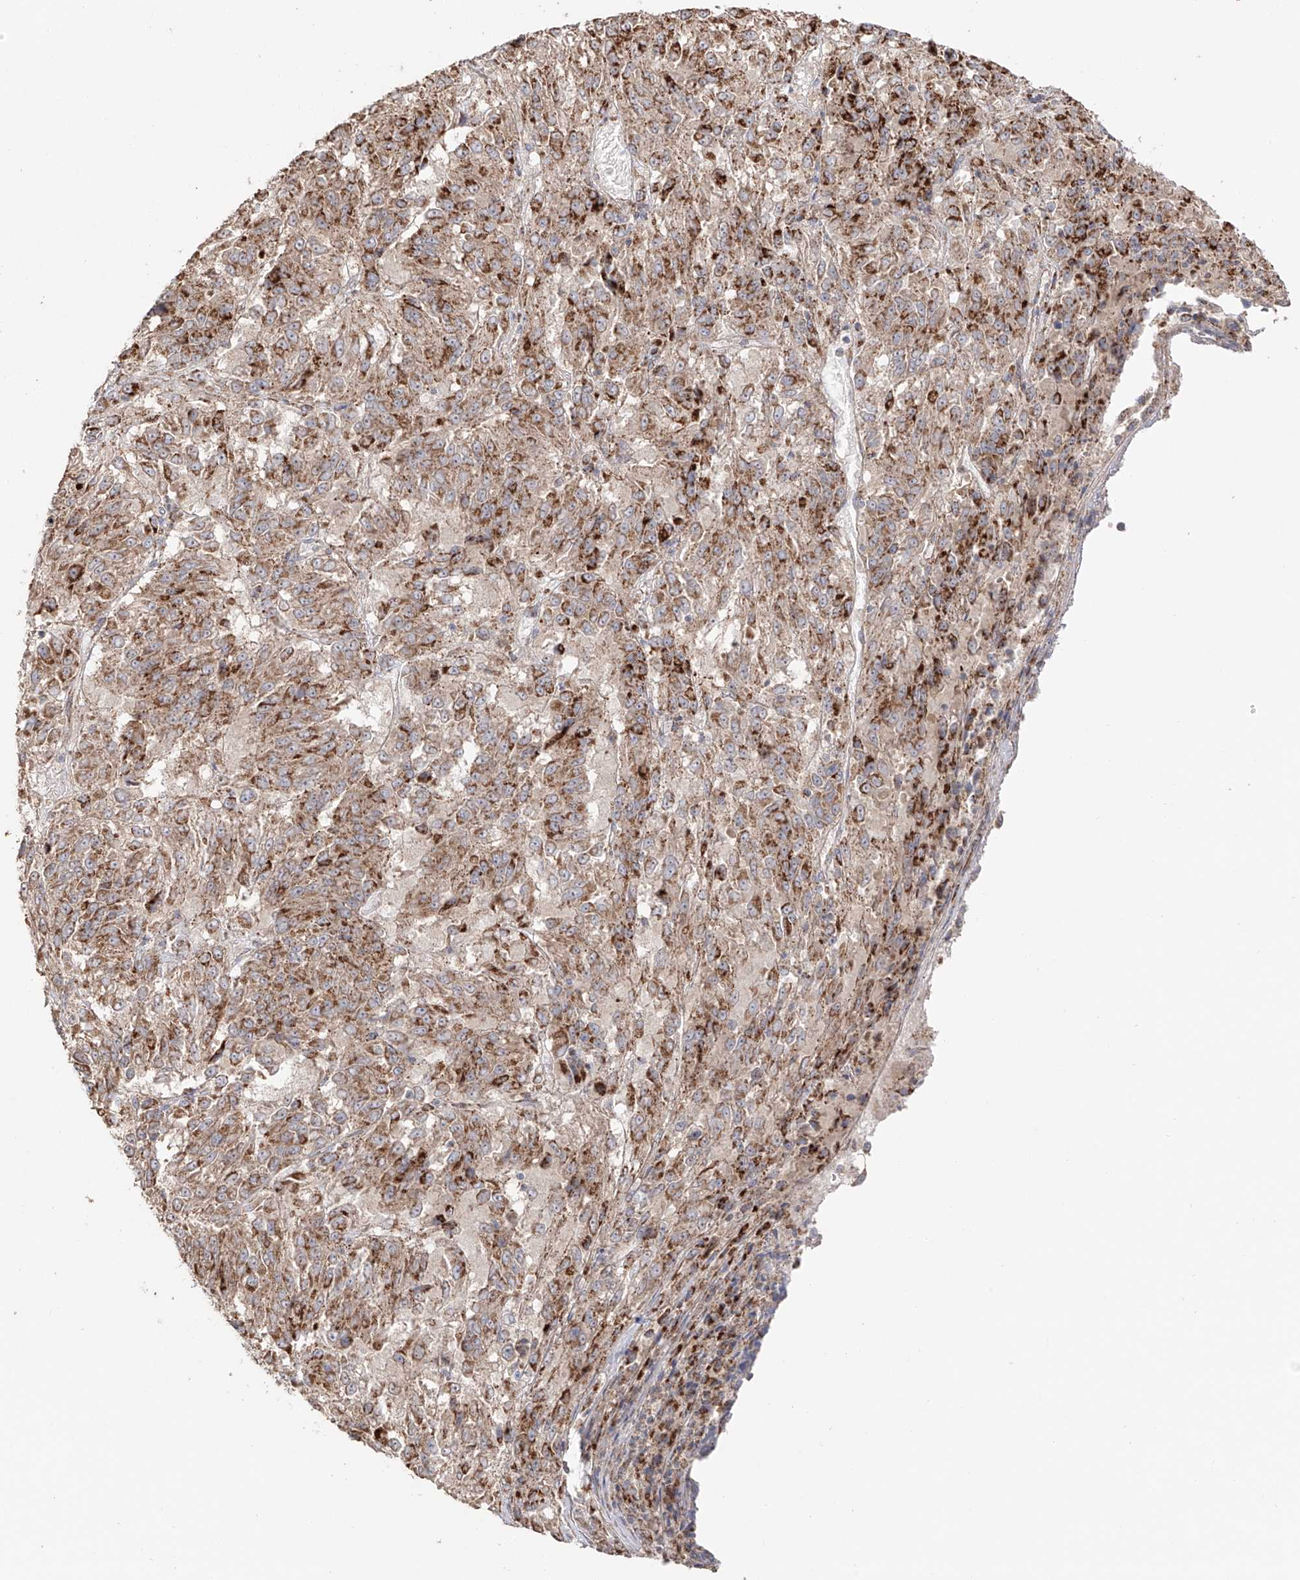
{"staining": {"intensity": "moderate", "quantity": ">75%", "location": "cytoplasmic/membranous"}, "tissue": "melanoma", "cell_type": "Tumor cells", "image_type": "cancer", "snomed": [{"axis": "morphology", "description": "Malignant melanoma, Metastatic site"}, {"axis": "topography", "description": "Lung"}], "caption": "DAB (3,3'-diaminobenzidine) immunohistochemical staining of human malignant melanoma (metastatic site) demonstrates moderate cytoplasmic/membranous protein expression in about >75% of tumor cells. The protein of interest is shown in brown color, while the nuclei are stained blue.", "gene": "YKT6", "patient": {"sex": "male", "age": 64}}